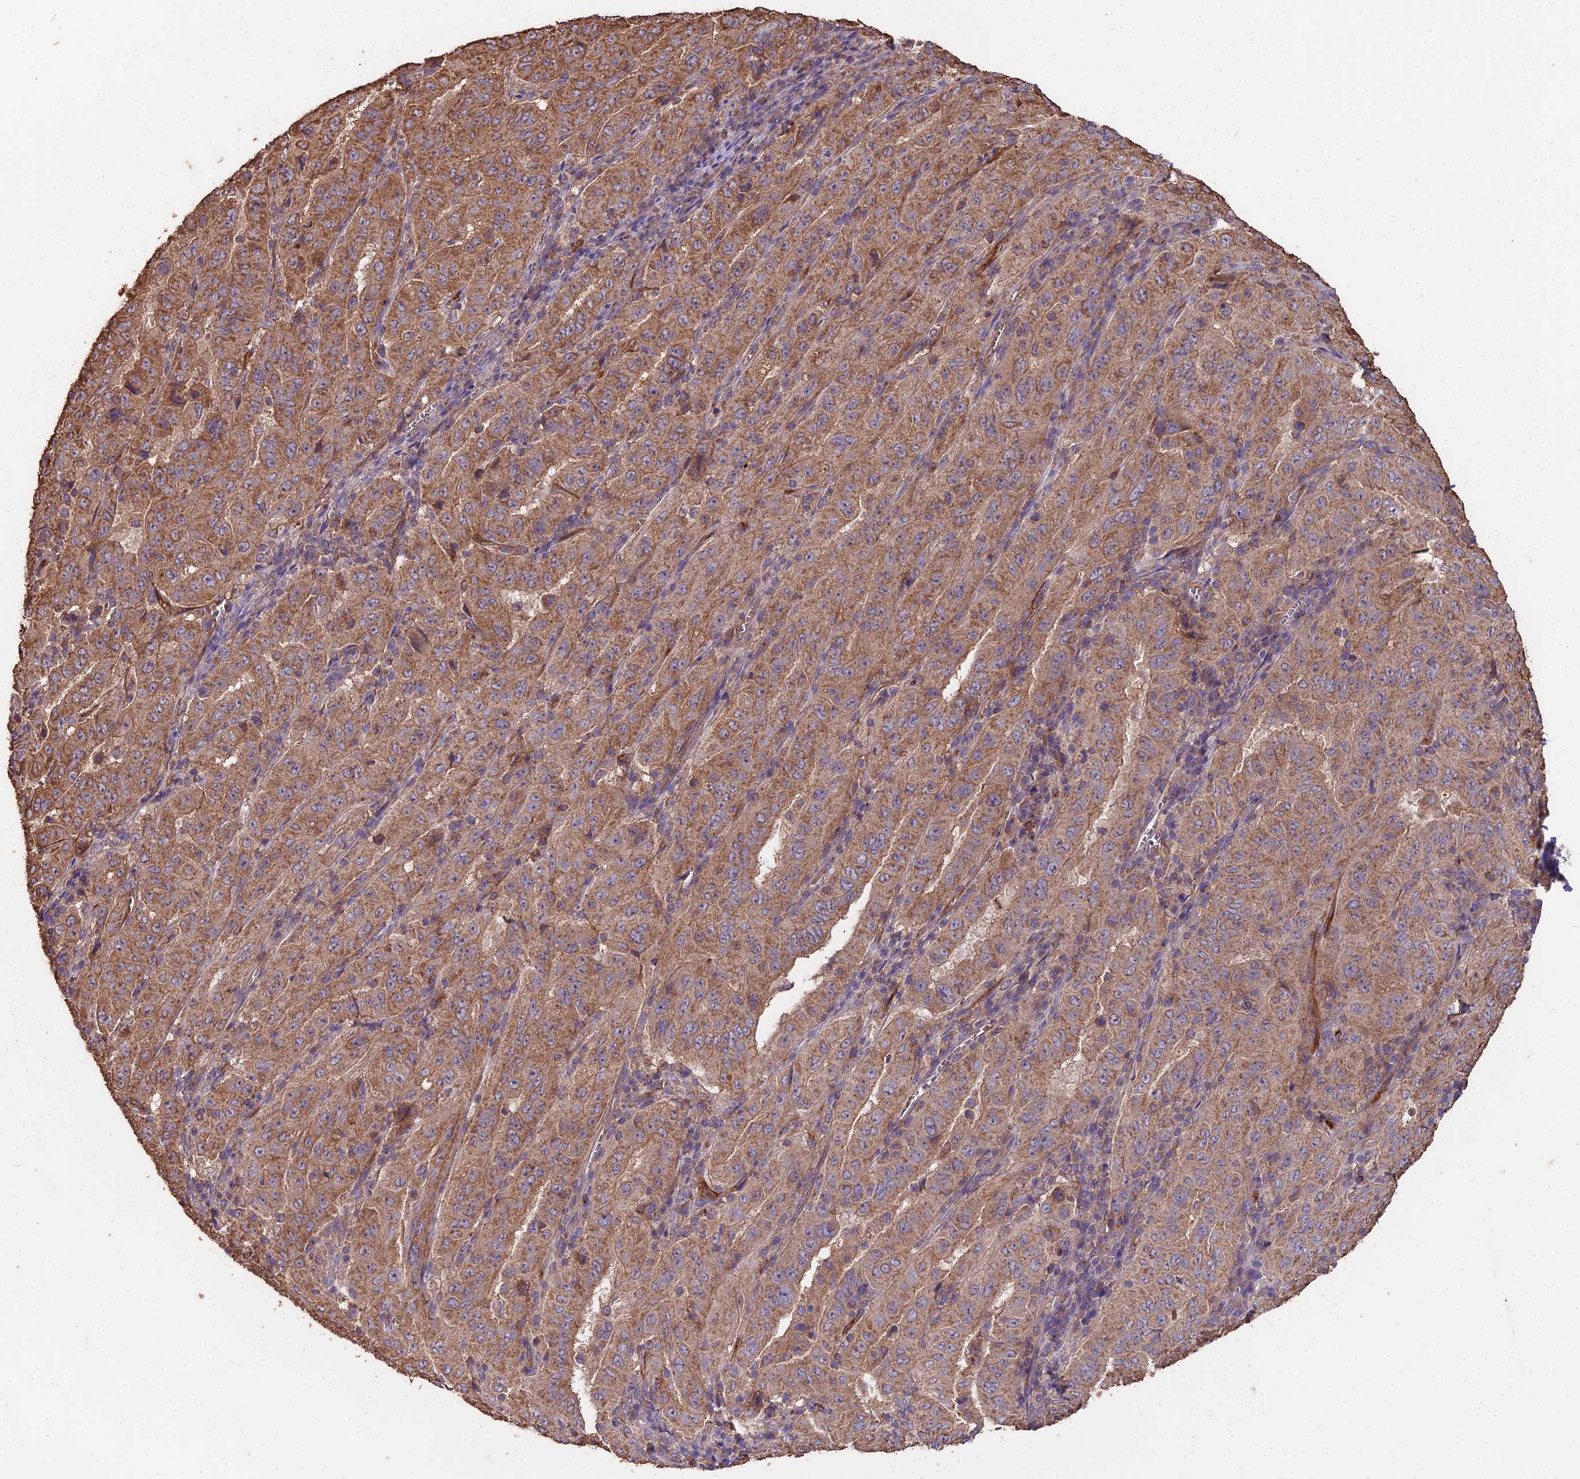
{"staining": {"intensity": "moderate", "quantity": ">75%", "location": "cytoplasmic/membranous"}, "tissue": "pancreatic cancer", "cell_type": "Tumor cells", "image_type": "cancer", "snomed": [{"axis": "morphology", "description": "Adenocarcinoma, NOS"}, {"axis": "topography", "description": "Pancreas"}], "caption": "DAB (3,3'-diaminobenzidine) immunohistochemical staining of human pancreatic cancer shows moderate cytoplasmic/membranous protein positivity in approximately >75% of tumor cells. (DAB (3,3'-diaminobenzidine) = brown stain, brightfield microscopy at high magnification).", "gene": "CEMIP2", "patient": {"sex": "male", "age": 63}}